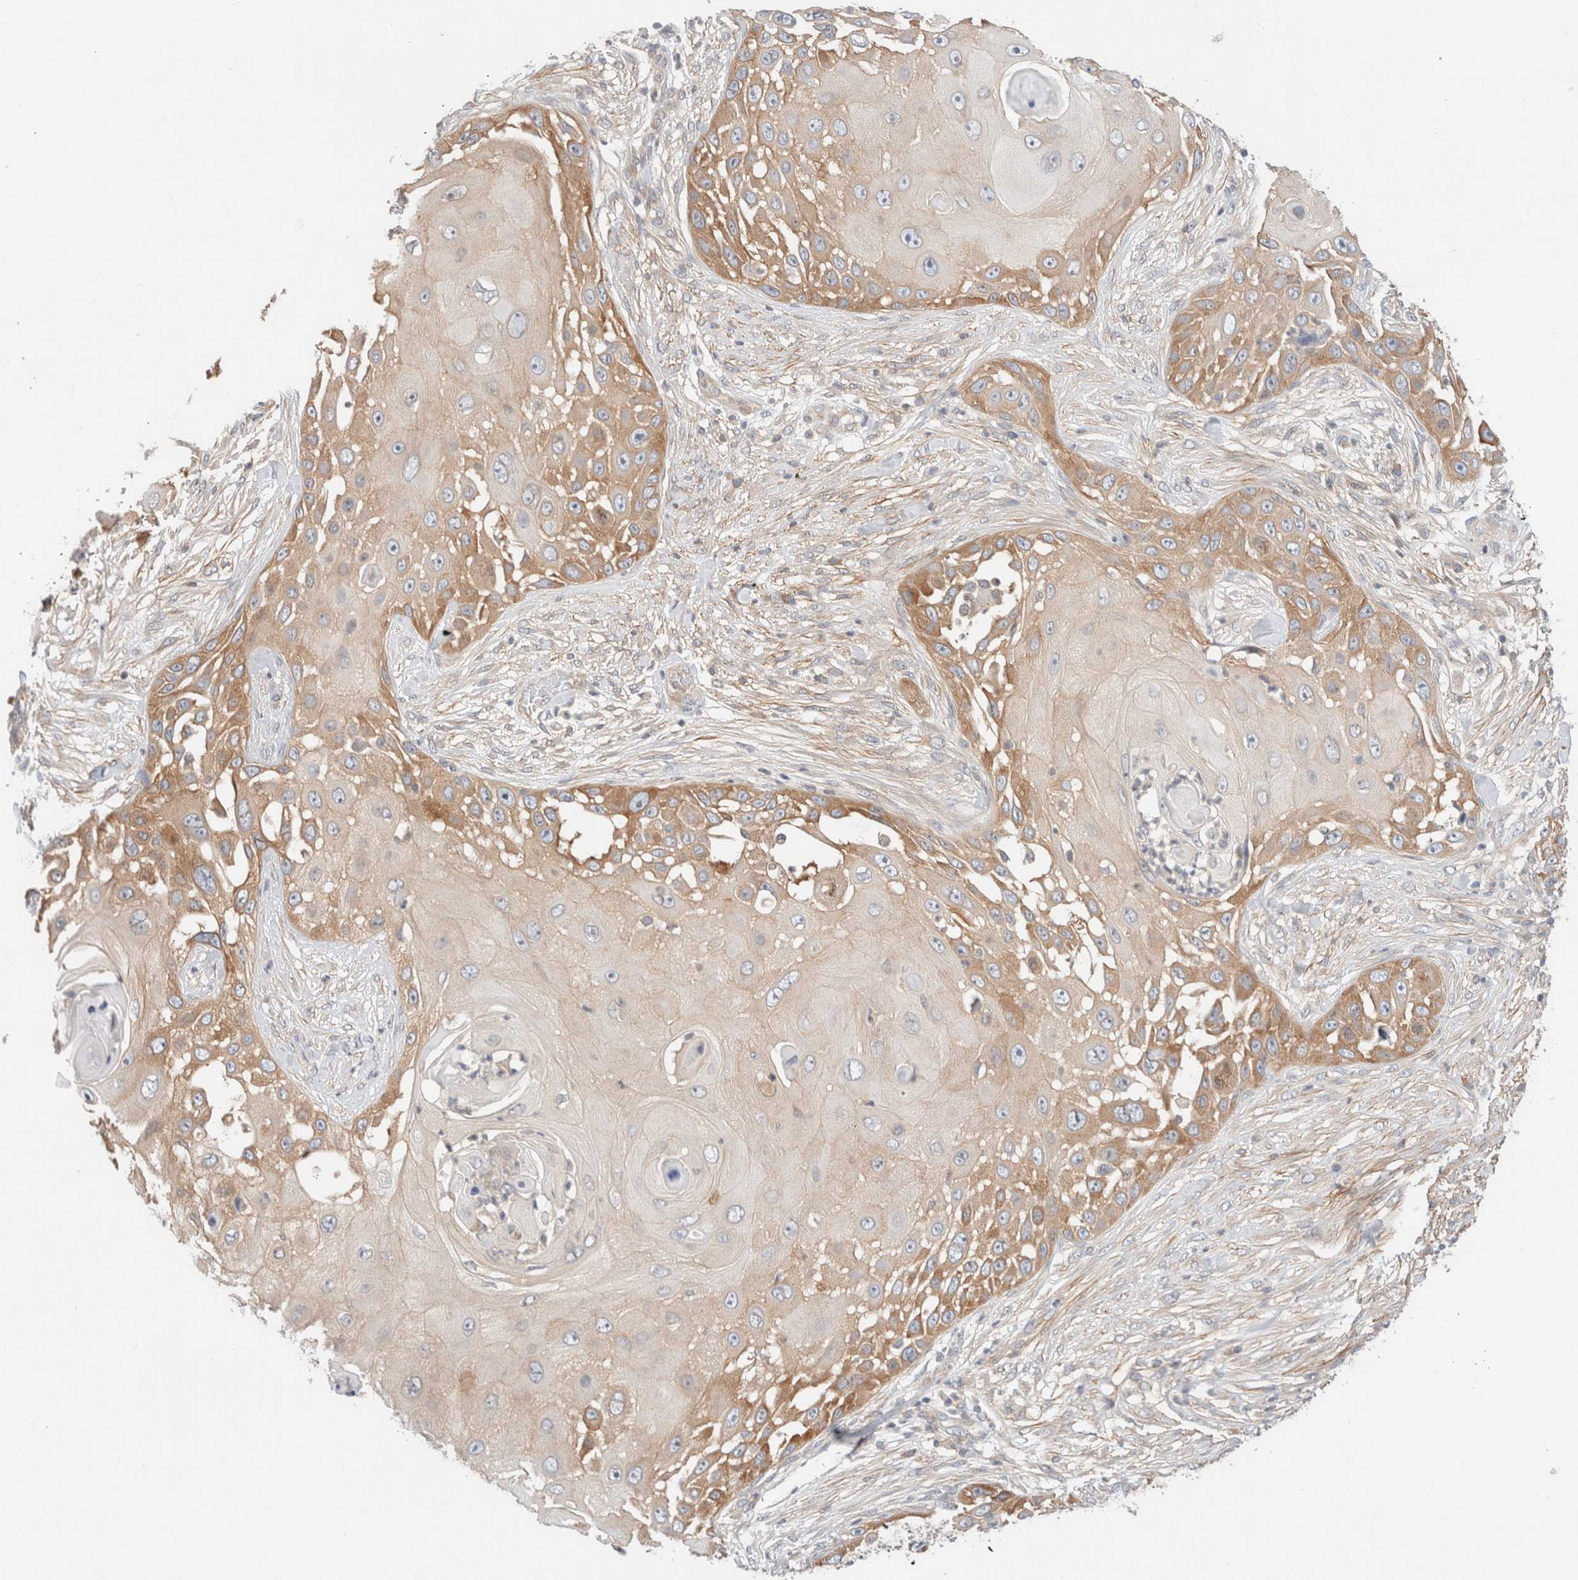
{"staining": {"intensity": "moderate", "quantity": ">75%", "location": "cytoplasmic/membranous"}, "tissue": "skin cancer", "cell_type": "Tumor cells", "image_type": "cancer", "snomed": [{"axis": "morphology", "description": "Squamous cell carcinoma, NOS"}, {"axis": "topography", "description": "Skin"}], "caption": "Skin squamous cell carcinoma tissue shows moderate cytoplasmic/membranous positivity in about >75% of tumor cells, visualized by immunohistochemistry. (IHC, brightfield microscopy, high magnification).", "gene": "MARK3", "patient": {"sex": "female", "age": 44}}